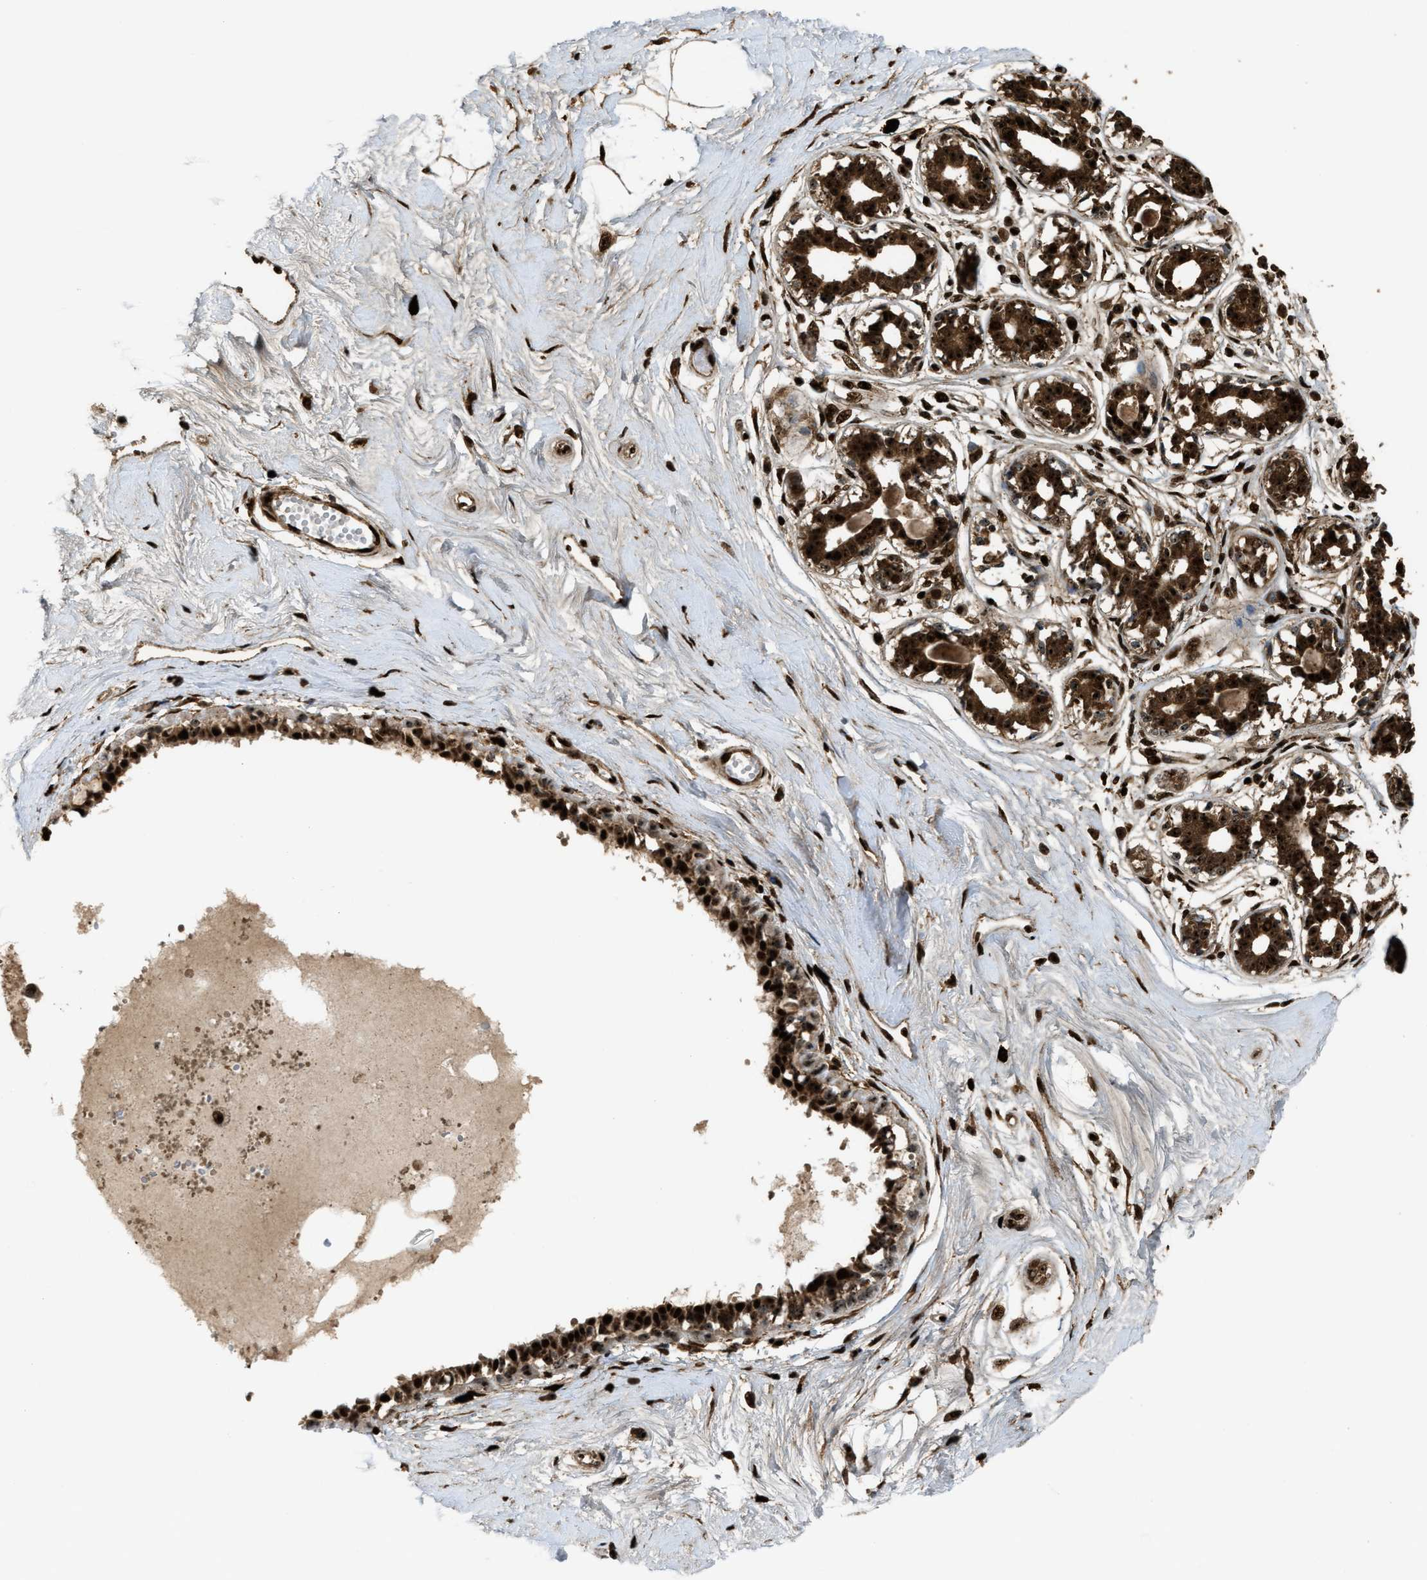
{"staining": {"intensity": "moderate", "quantity": ">75%", "location": "cytoplasmic/membranous,nuclear"}, "tissue": "breast", "cell_type": "Adipocytes", "image_type": "normal", "snomed": [{"axis": "morphology", "description": "Normal tissue, NOS"}, {"axis": "topography", "description": "Breast"}], "caption": "Immunohistochemistry staining of unremarkable breast, which shows medium levels of moderate cytoplasmic/membranous,nuclear expression in about >75% of adipocytes indicating moderate cytoplasmic/membranous,nuclear protein expression. The staining was performed using DAB (3,3'-diaminobenzidine) (brown) for protein detection and nuclei were counterstained in hematoxylin (blue).", "gene": "ZNF687", "patient": {"sex": "female", "age": 45}}